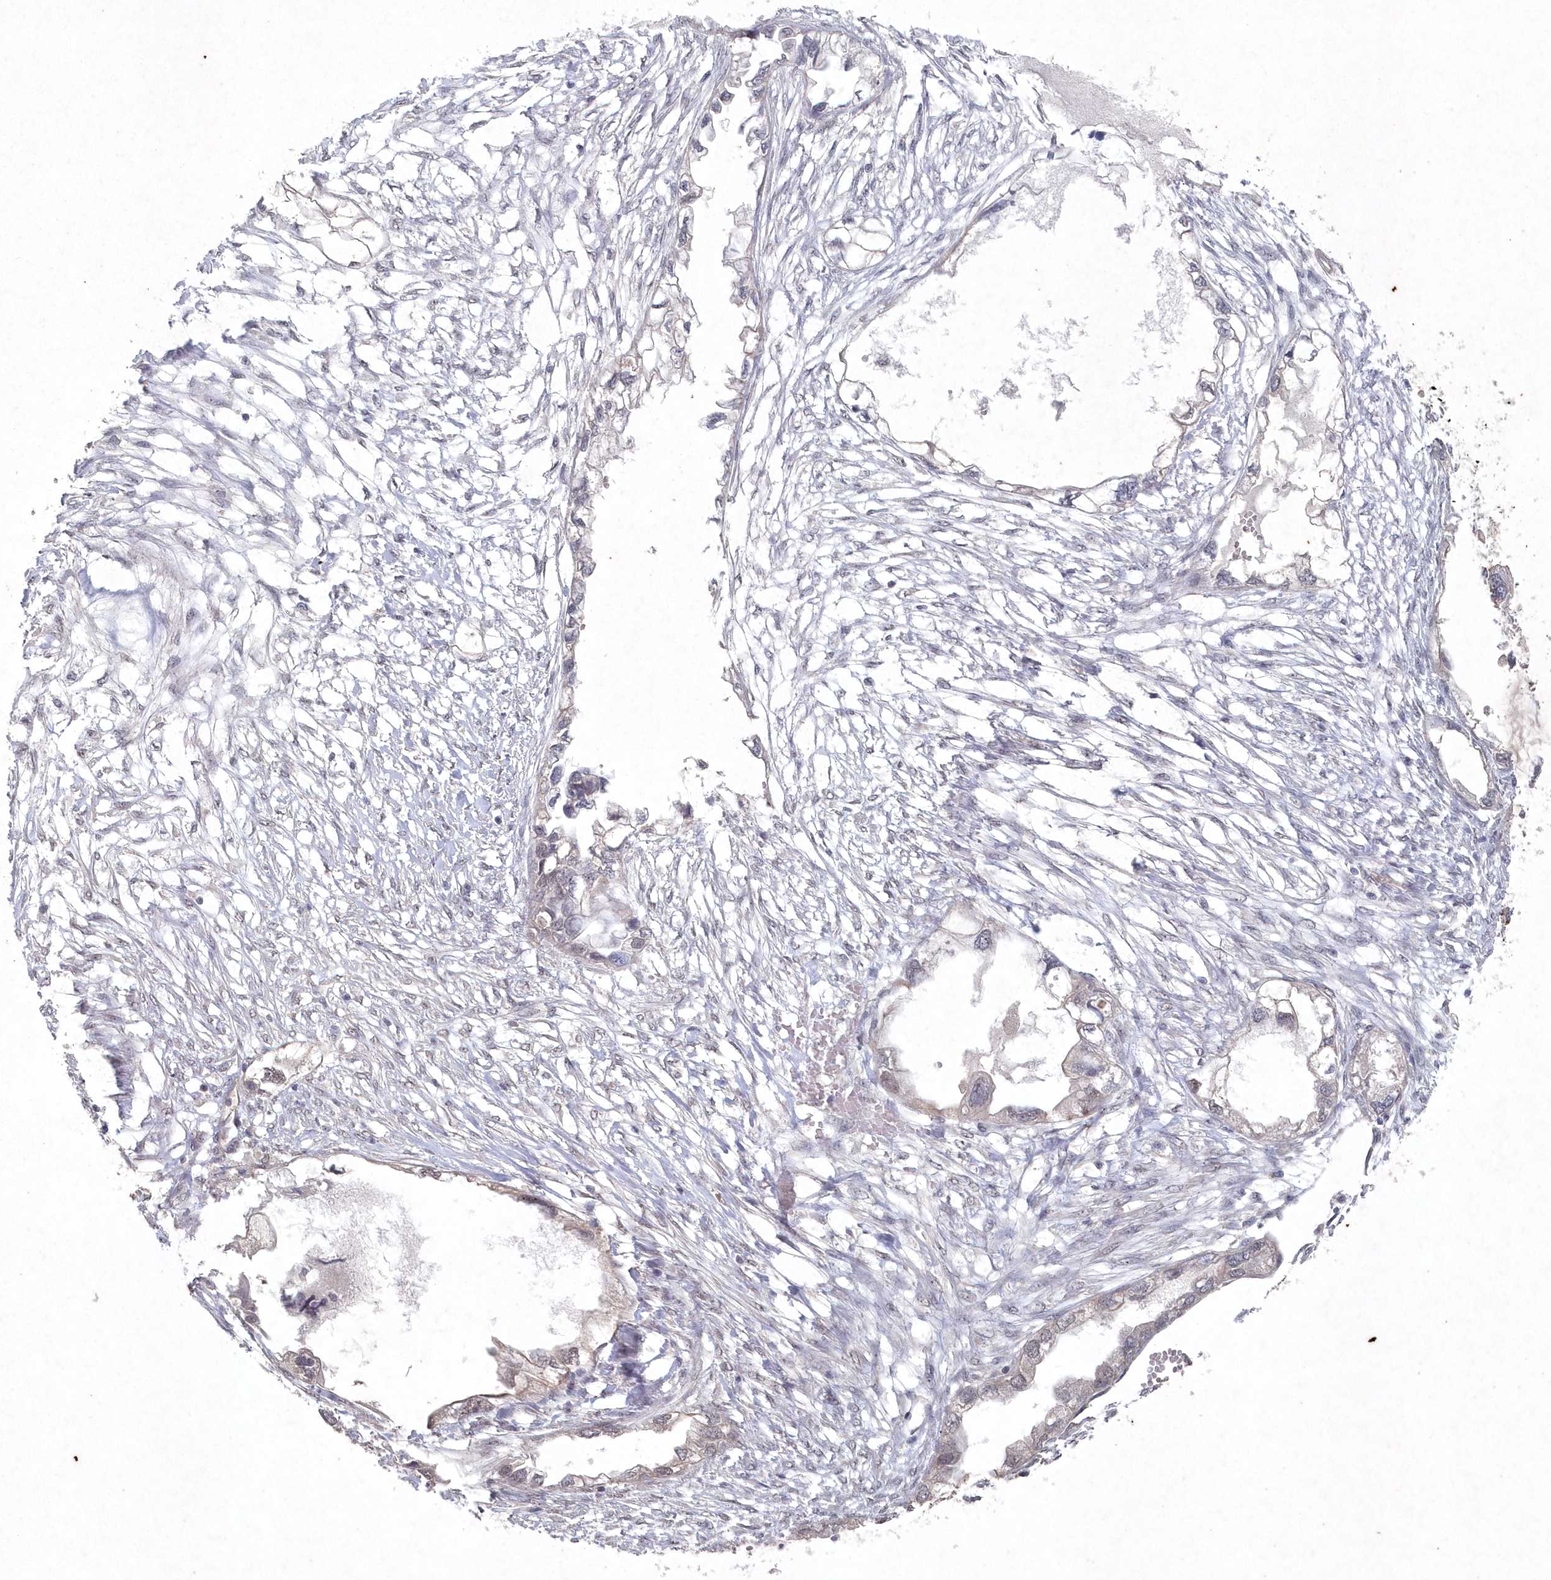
{"staining": {"intensity": "negative", "quantity": "none", "location": "none"}, "tissue": "endometrial cancer", "cell_type": "Tumor cells", "image_type": "cancer", "snomed": [{"axis": "morphology", "description": "Adenocarcinoma, NOS"}, {"axis": "morphology", "description": "Adenocarcinoma, metastatic, NOS"}, {"axis": "topography", "description": "Adipose tissue"}, {"axis": "topography", "description": "Endometrium"}], "caption": "Histopathology image shows no protein positivity in tumor cells of endometrial metastatic adenocarcinoma tissue.", "gene": "VSIG2", "patient": {"sex": "female", "age": 67}}